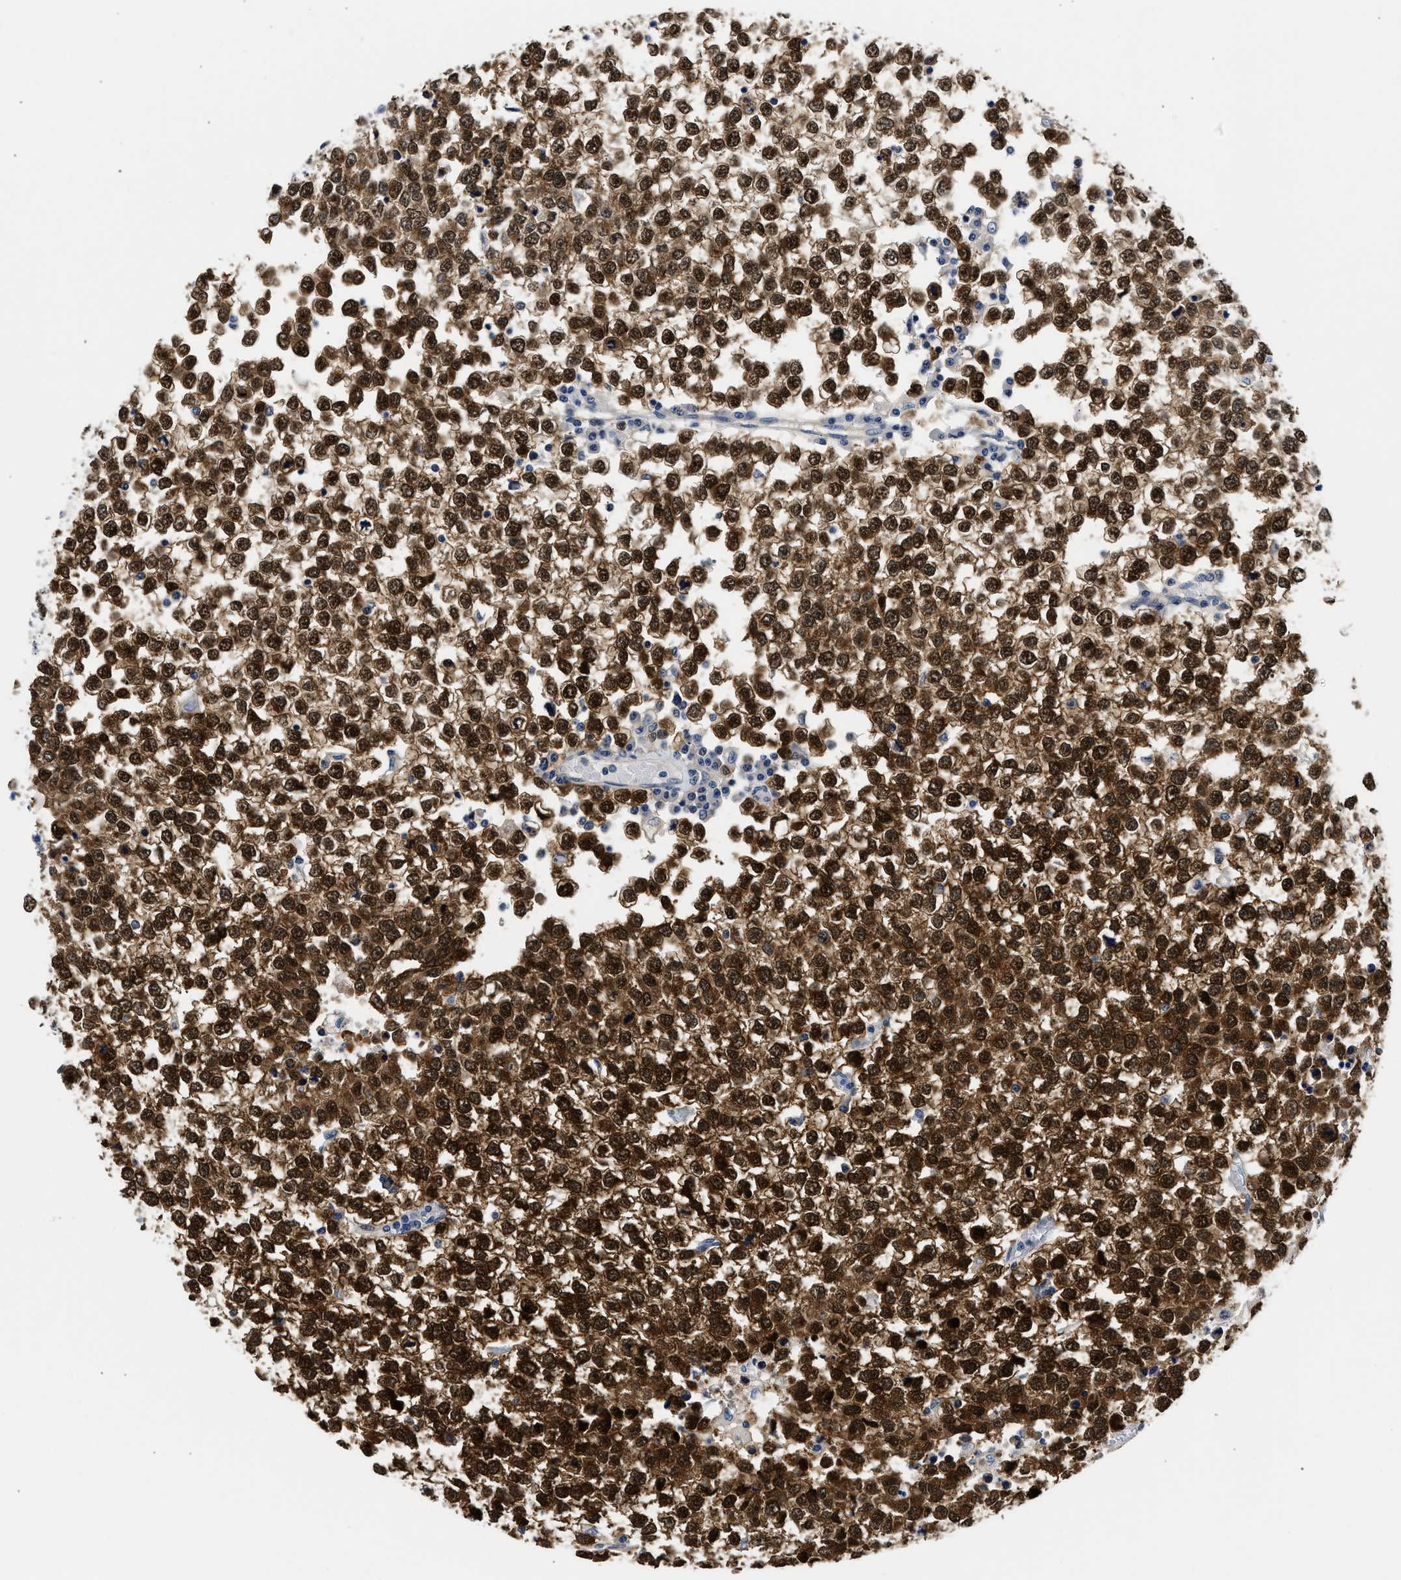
{"staining": {"intensity": "strong", "quantity": ">75%", "location": "cytoplasmic/membranous,nuclear"}, "tissue": "testis cancer", "cell_type": "Tumor cells", "image_type": "cancer", "snomed": [{"axis": "morphology", "description": "Seminoma, NOS"}, {"axis": "topography", "description": "Testis"}], "caption": "A histopathology image showing strong cytoplasmic/membranous and nuclear positivity in about >75% of tumor cells in testis cancer (seminoma), as visualized by brown immunohistochemical staining.", "gene": "XPO5", "patient": {"sex": "male", "age": 65}}